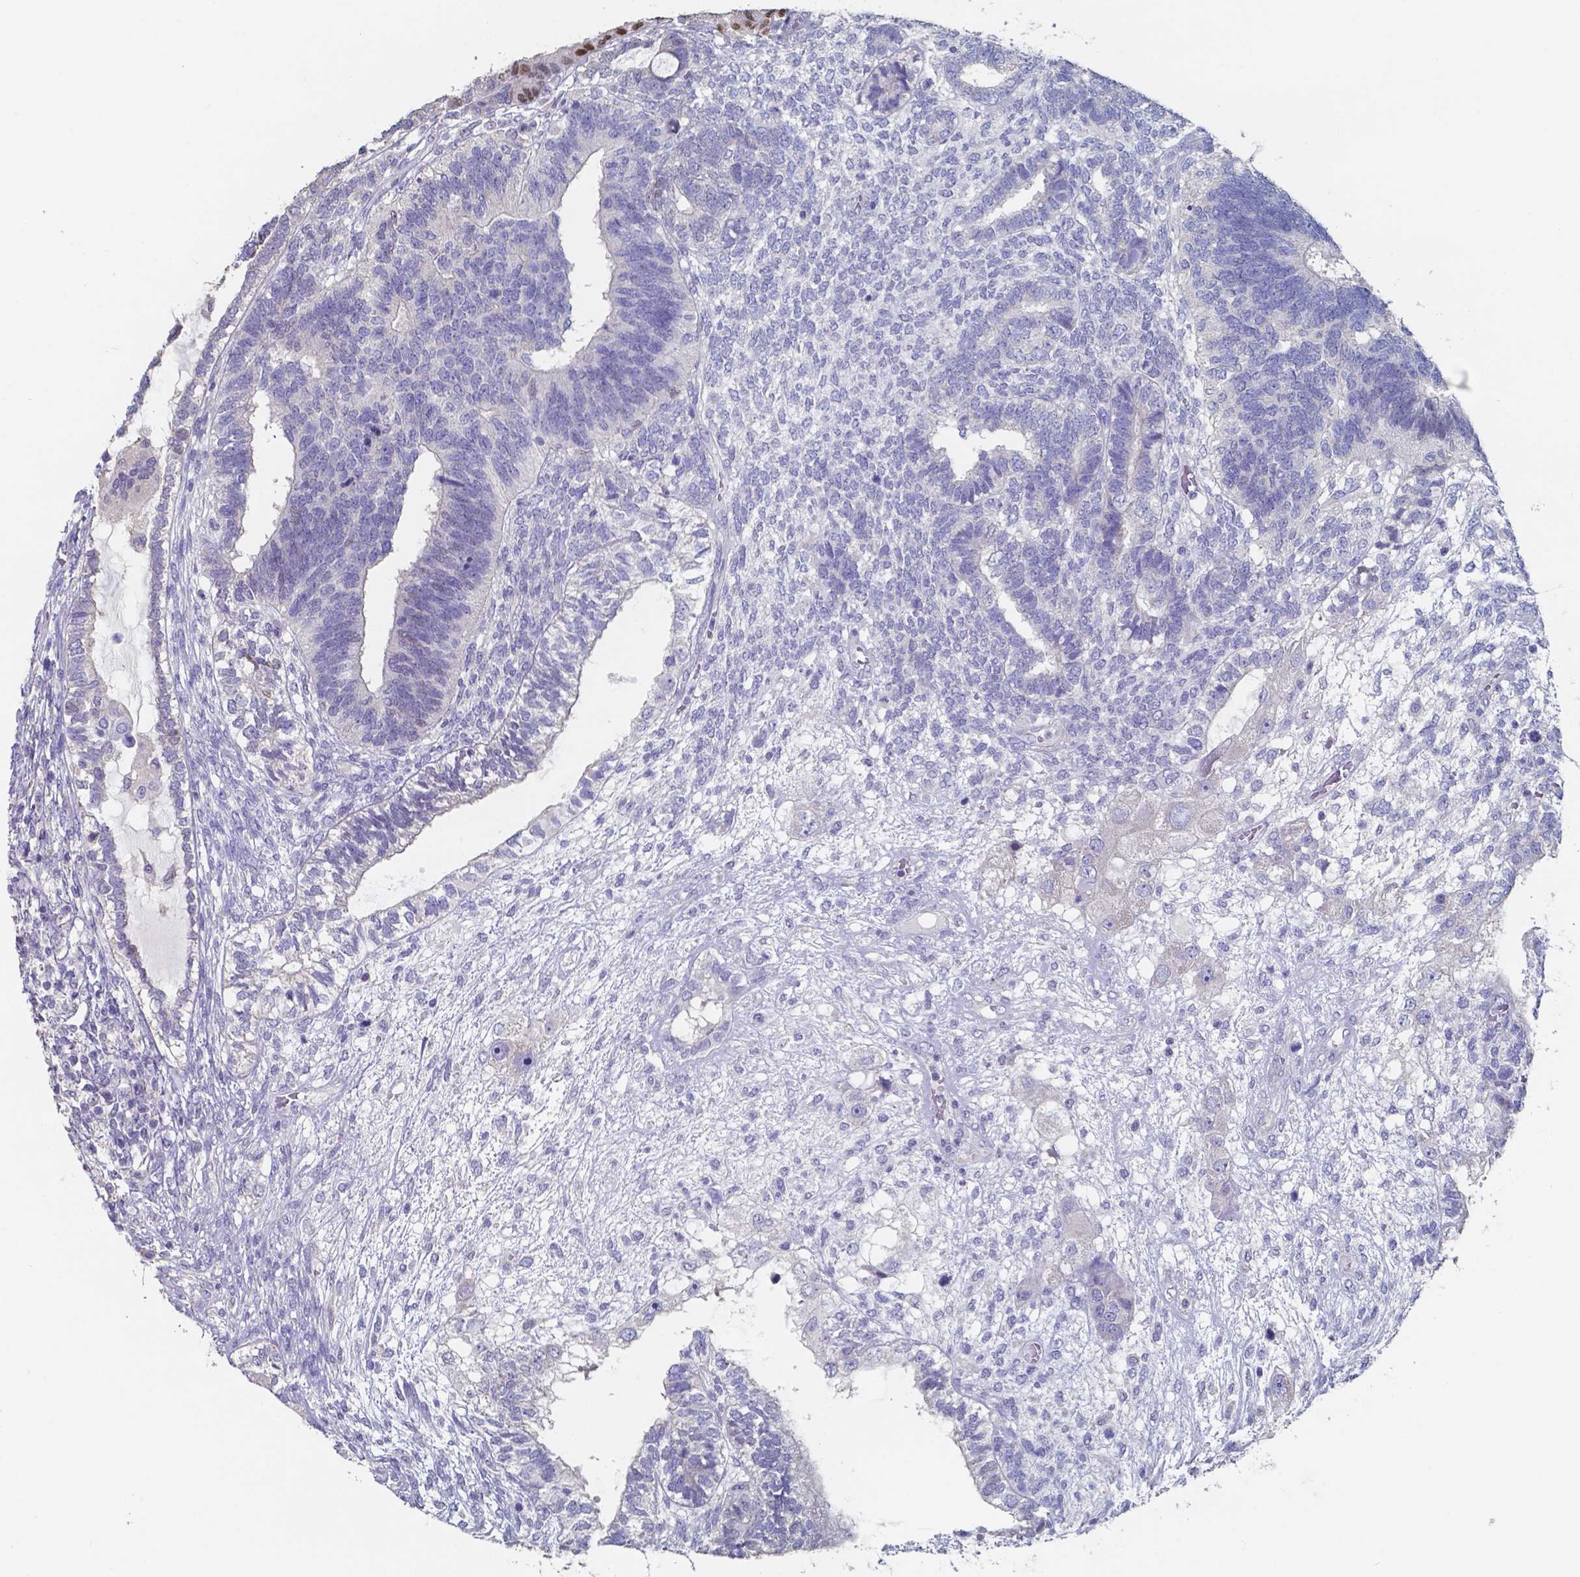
{"staining": {"intensity": "negative", "quantity": "none", "location": "none"}, "tissue": "testis cancer", "cell_type": "Tumor cells", "image_type": "cancer", "snomed": [{"axis": "morphology", "description": "Seminoma, NOS"}, {"axis": "morphology", "description": "Carcinoma, Embryonal, NOS"}, {"axis": "topography", "description": "Testis"}], "caption": "This is an immunohistochemistry histopathology image of human testis embryonal carcinoma. There is no positivity in tumor cells.", "gene": "FOXJ1", "patient": {"sex": "male", "age": 41}}